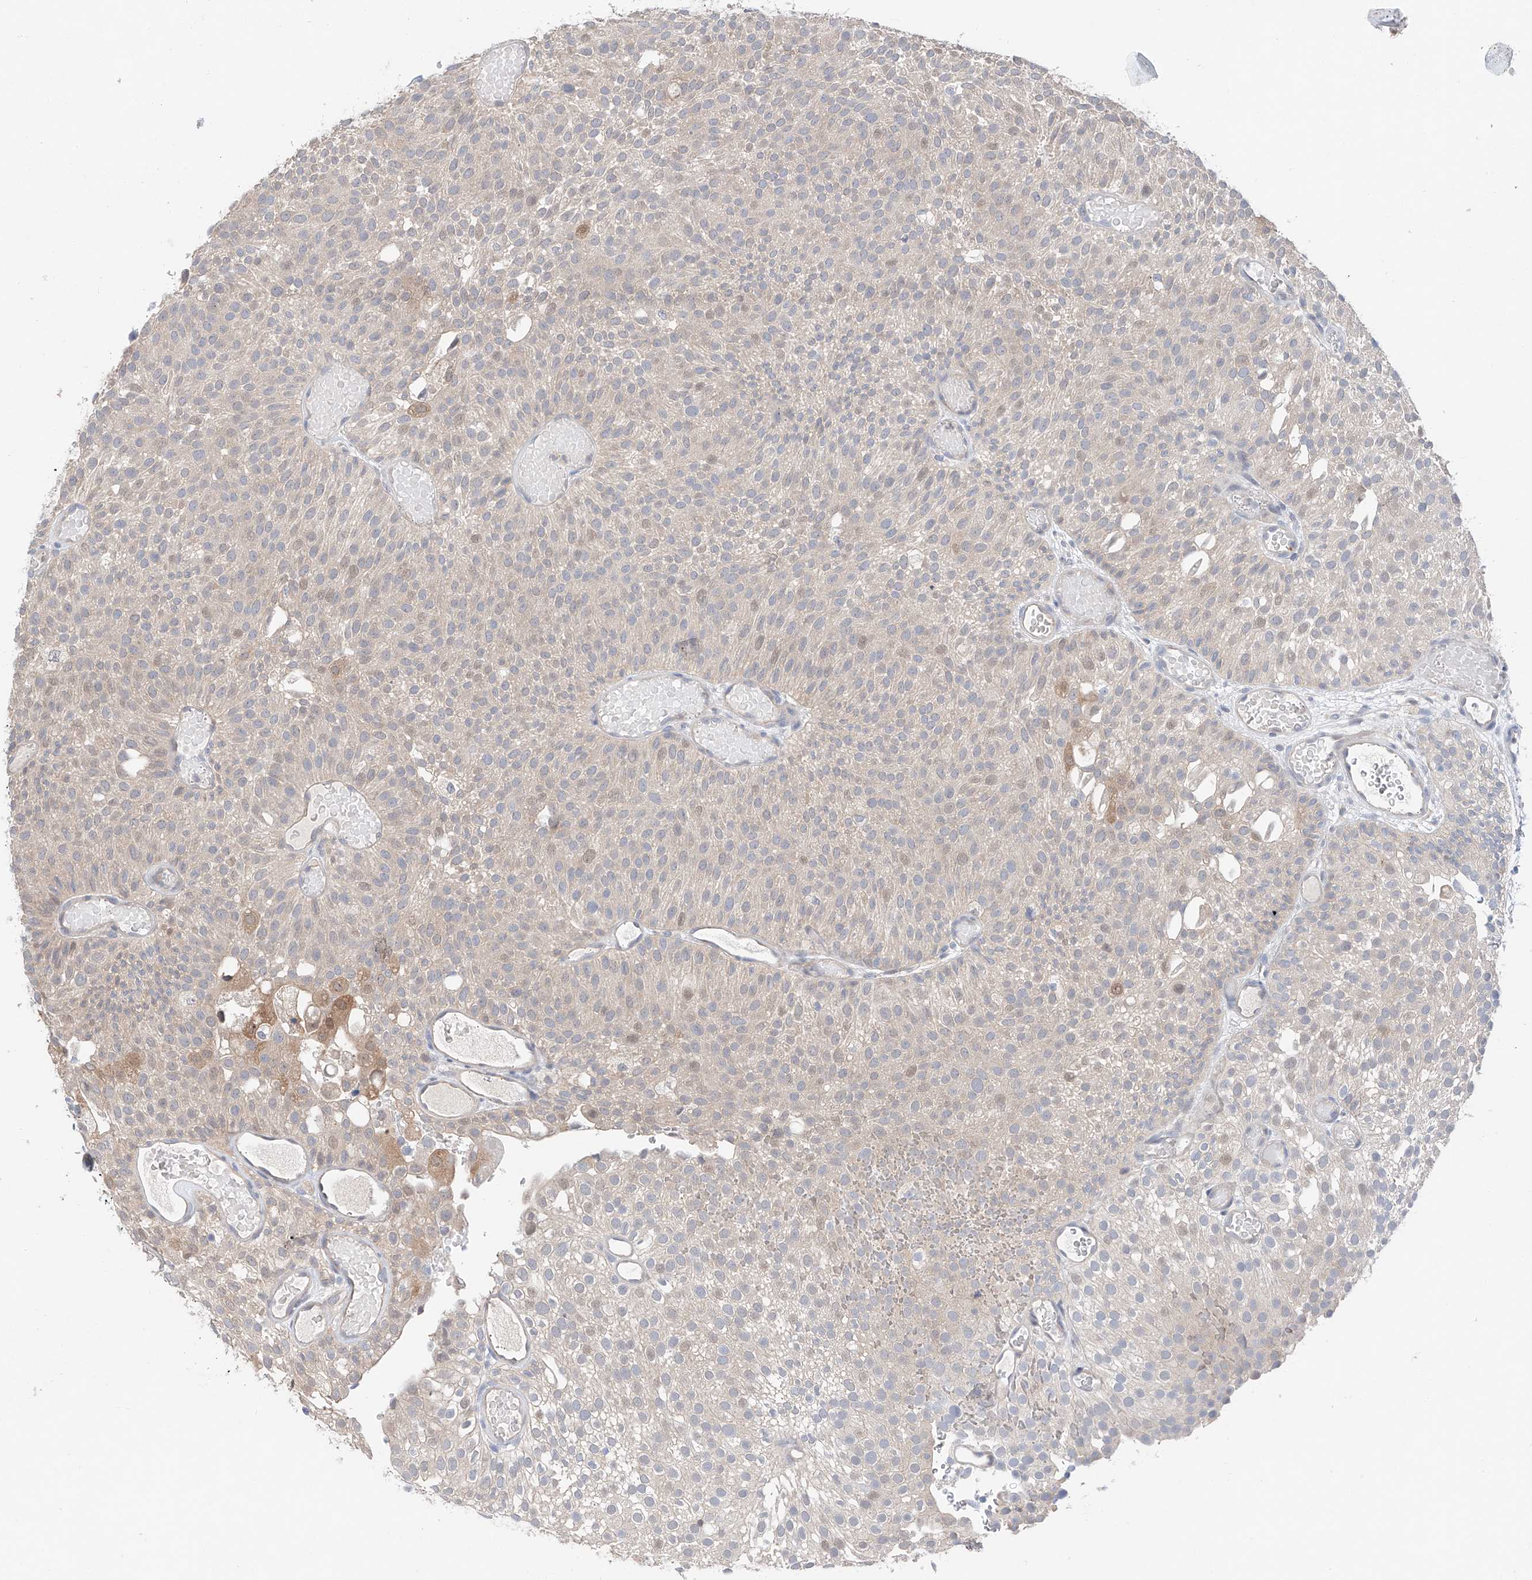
{"staining": {"intensity": "weak", "quantity": "<25%", "location": "cytoplasmic/membranous,nuclear"}, "tissue": "urothelial cancer", "cell_type": "Tumor cells", "image_type": "cancer", "snomed": [{"axis": "morphology", "description": "Urothelial carcinoma, Low grade"}, {"axis": "topography", "description": "Urinary bladder"}], "caption": "High power microscopy micrograph of an IHC histopathology image of urothelial cancer, revealing no significant positivity in tumor cells.", "gene": "FUCA2", "patient": {"sex": "male", "age": 78}}